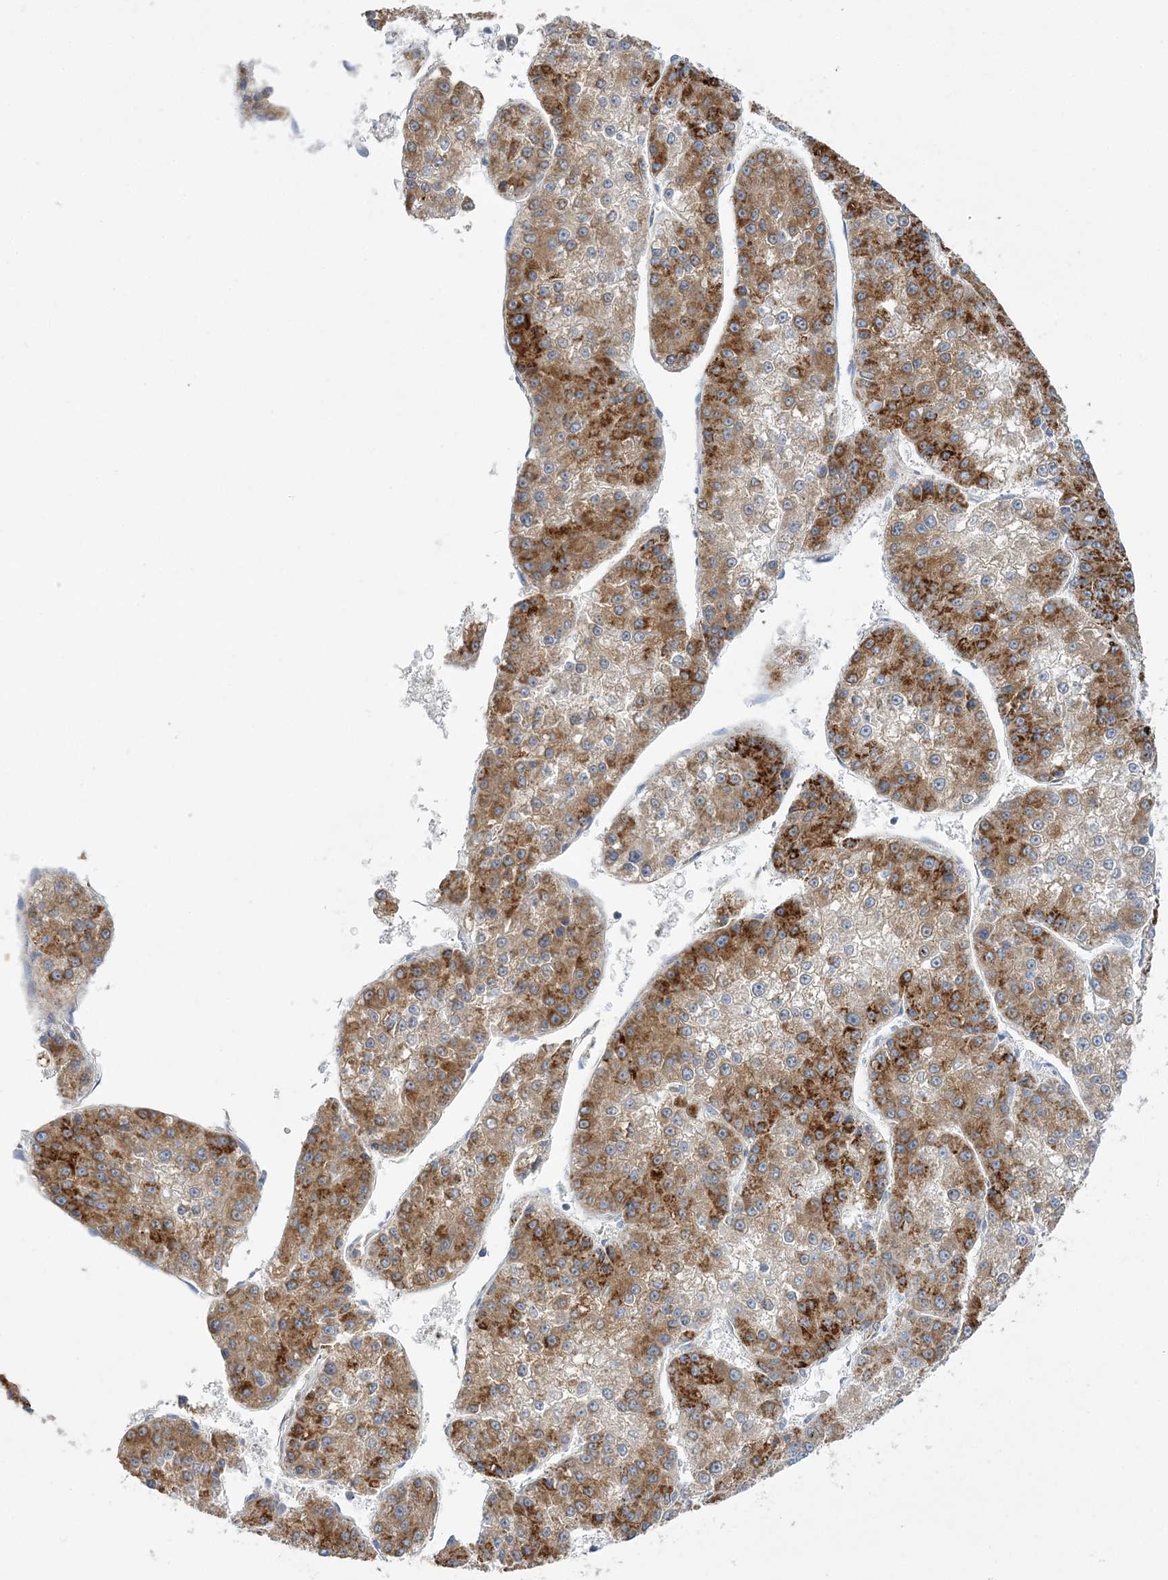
{"staining": {"intensity": "moderate", "quantity": ">75%", "location": "cytoplasmic/membranous"}, "tissue": "liver cancer", "cell_type": "Tumor cells", "image_type": "cancer", "snomed": [{"axis": "morphology", "description": "Carcinoma, Hepatocellular, NOS"}, {"axis": "topography", "description": "Liver"}], "caption": "A medium amount of moderate cytoplasmic/membranous staining is seen in about >75% of tumor cells in liver hepatocellular carcinoma tissue.", "gene": "MMADHC", "patient": {"sex": "female", "age": 73}}